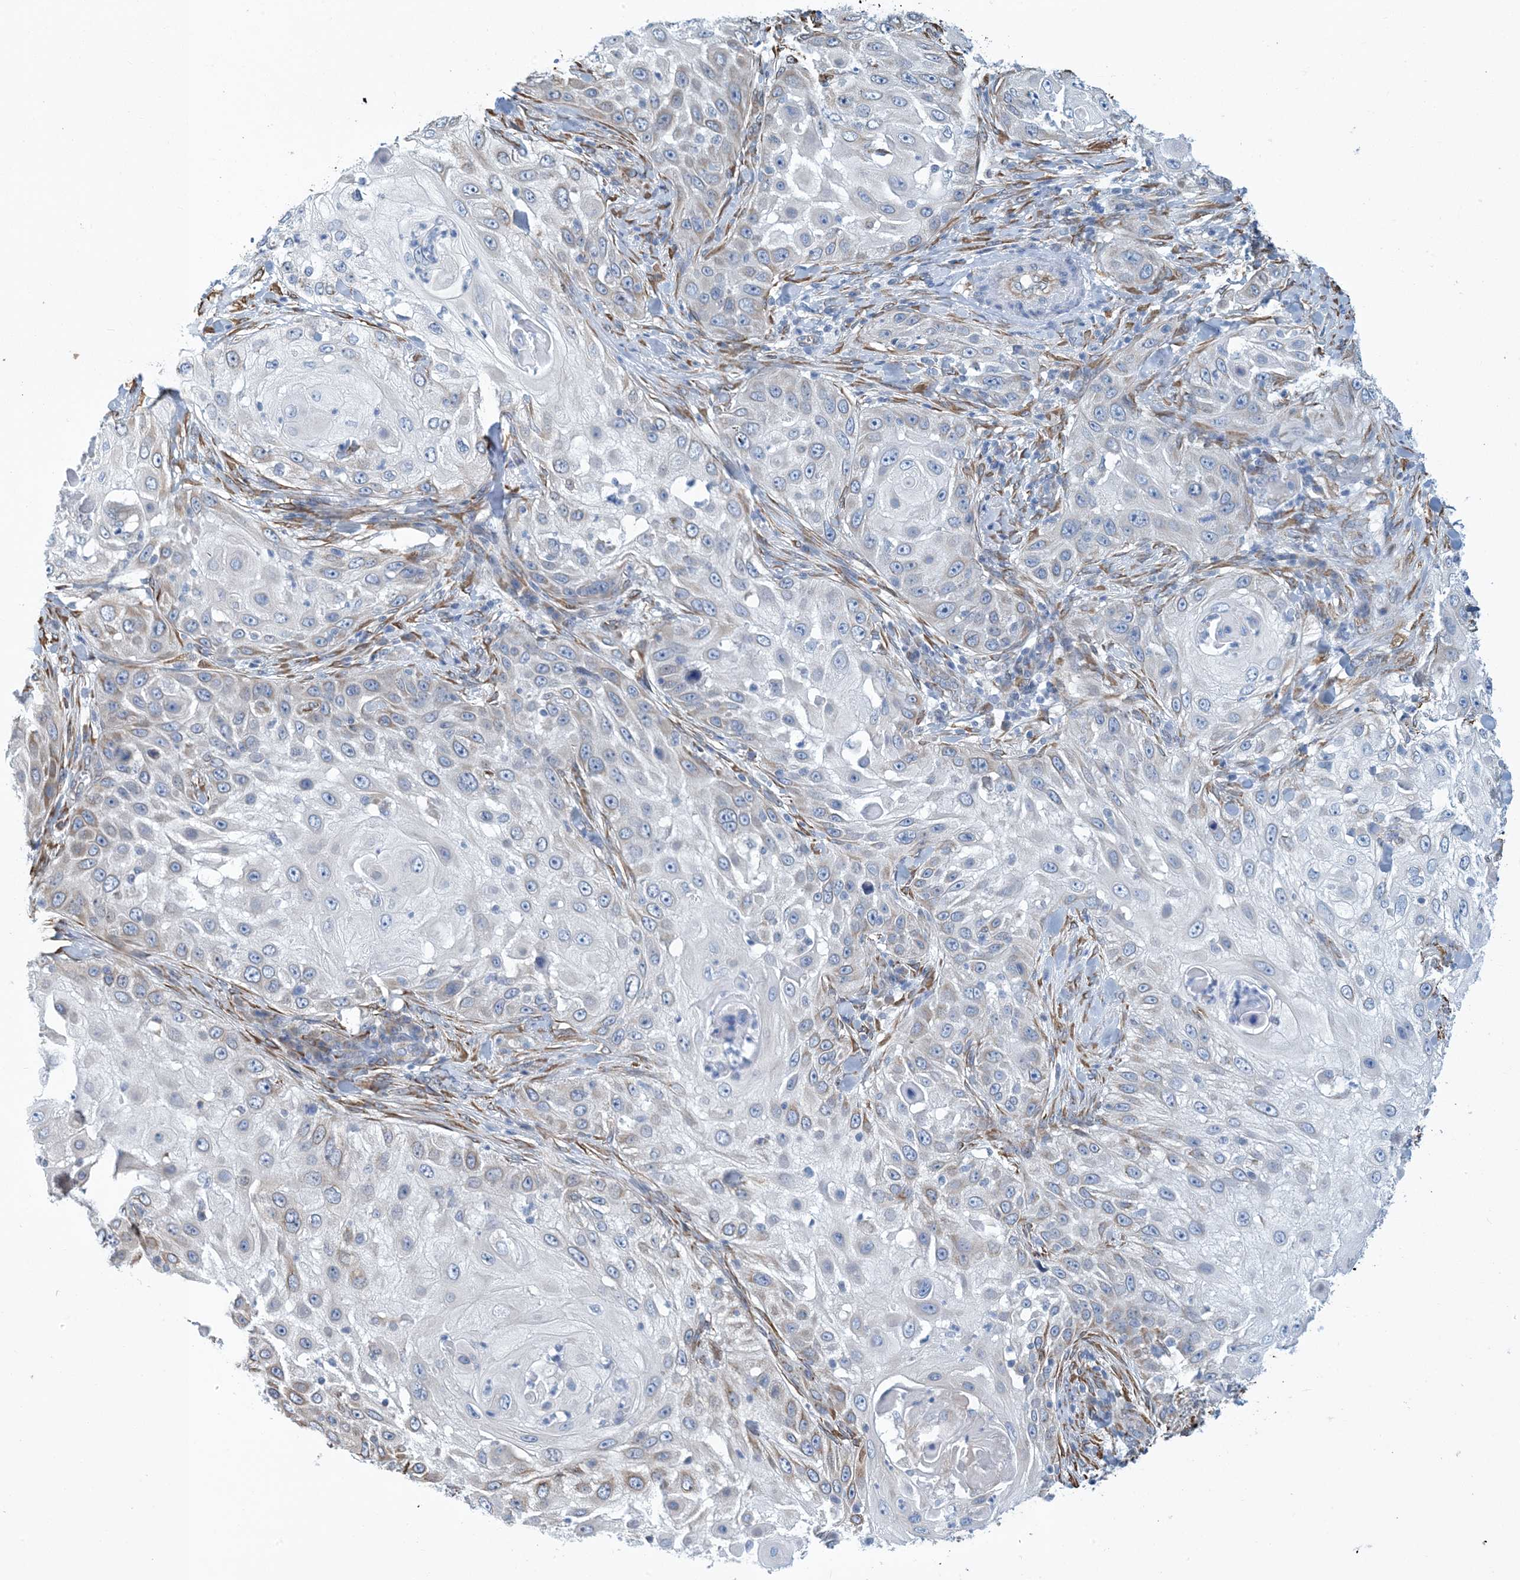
{"staining": {"intensity": "negative", "quantity": "none", "location": "none"}, "tissue": "skin cancer", "cell_type": "Tumor cells", "image_type": "cancer", "snomed": [{"axis": "morphology", "description": "Squamous cell carcinoma, NOS"}, {"axis": "topography", "description": "Skin"}], "caption": "The photomicrograph shows no staining of tumor cells in skin cancer (squamous cell carcinoma).", "gene": "CCDC14", "patient": {"sex": "female", "age": 44}}